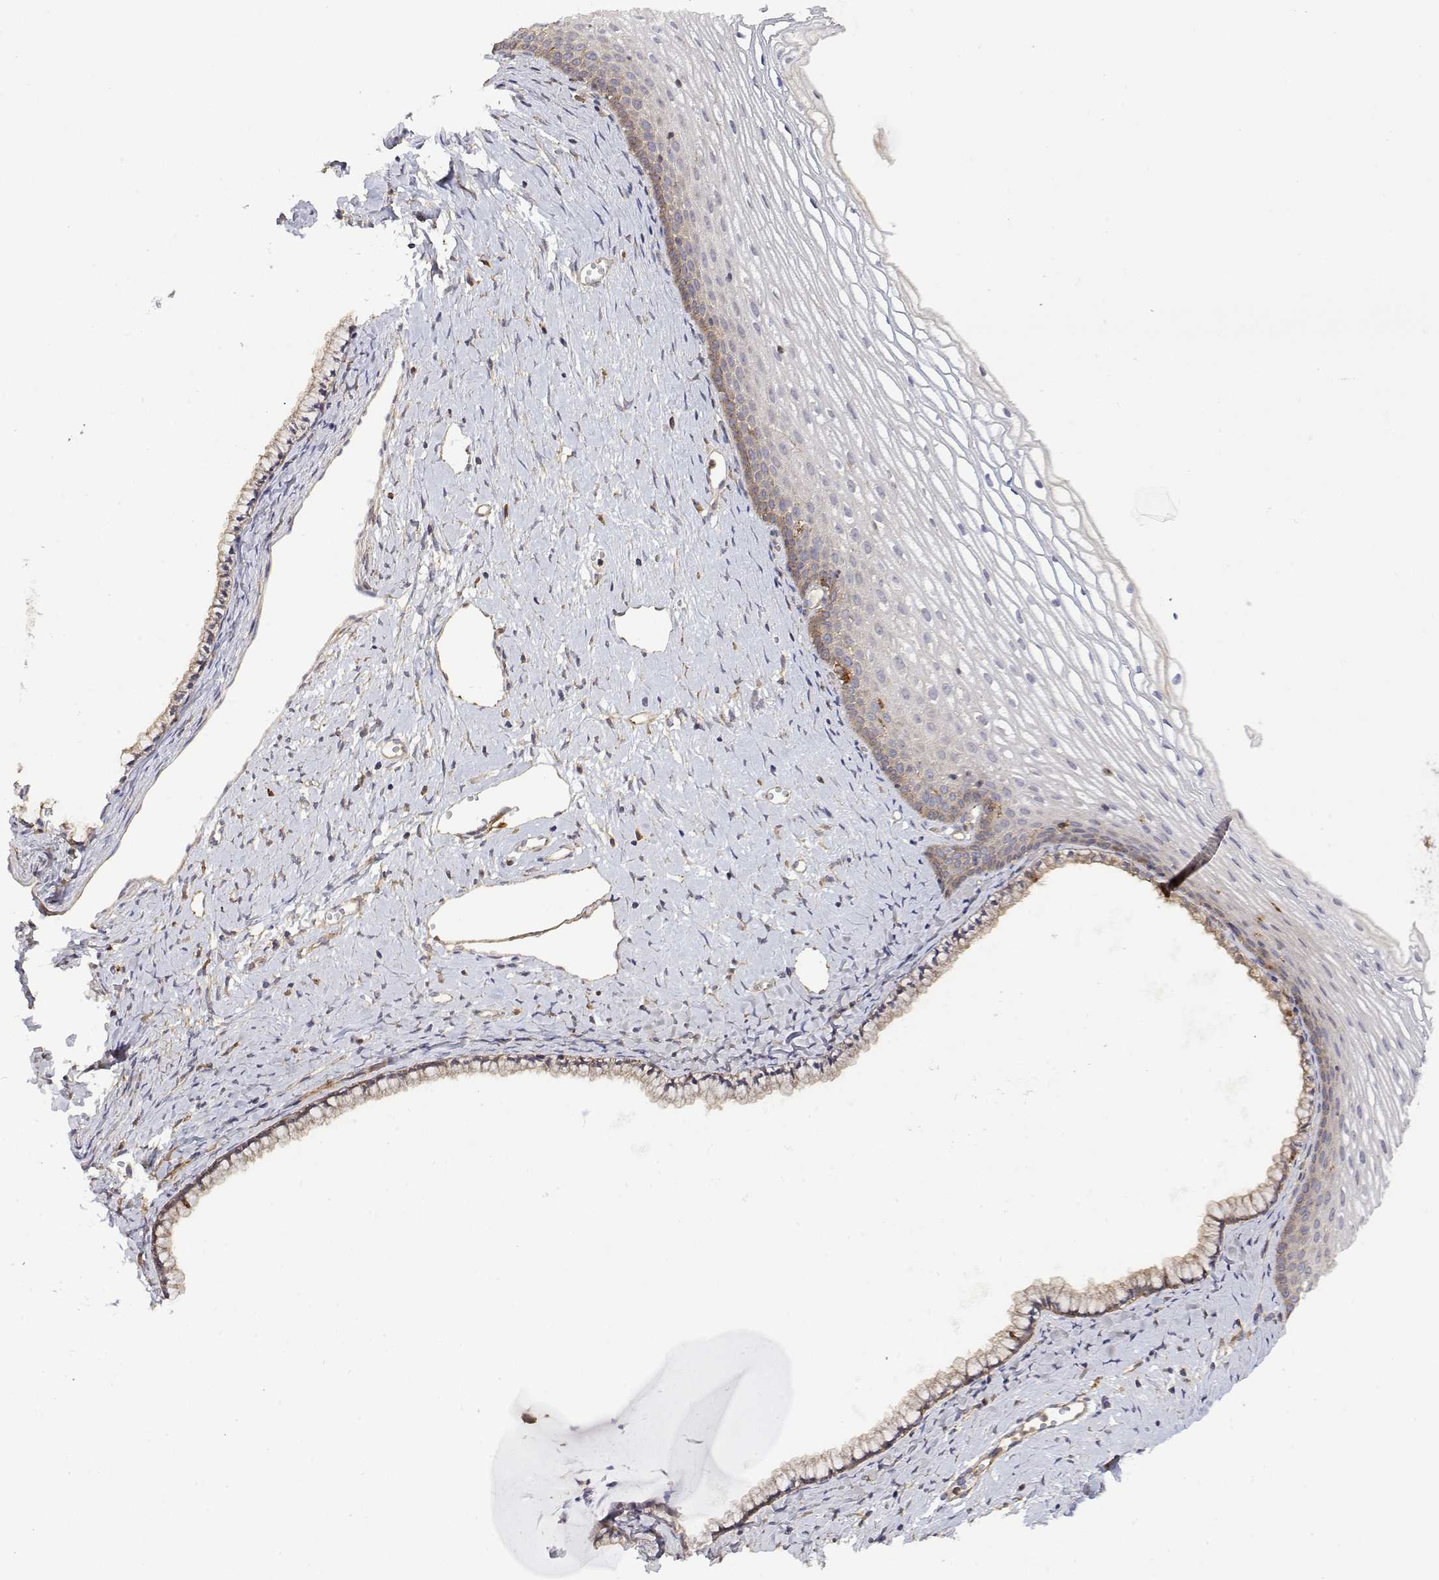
{"staining": {"intensity": "weak", "quantity": "<25%", "location": "cytoplasmic/membranous"}, "tissue": "cervix", "cell_type": "Glandular cells", "image_type": "normal", "snomed": [{"axis": "morphology", "description": "Normal tissue, NOS"}, {"axis": "topography", "description": "Cervix"}], "caption": "Glandular cells are negative for brown protein staining in normal cervix. (DAB IHC, high magnification).", "gene": "PACSIN2", "patient": {"sex": "female", "age": 40}}